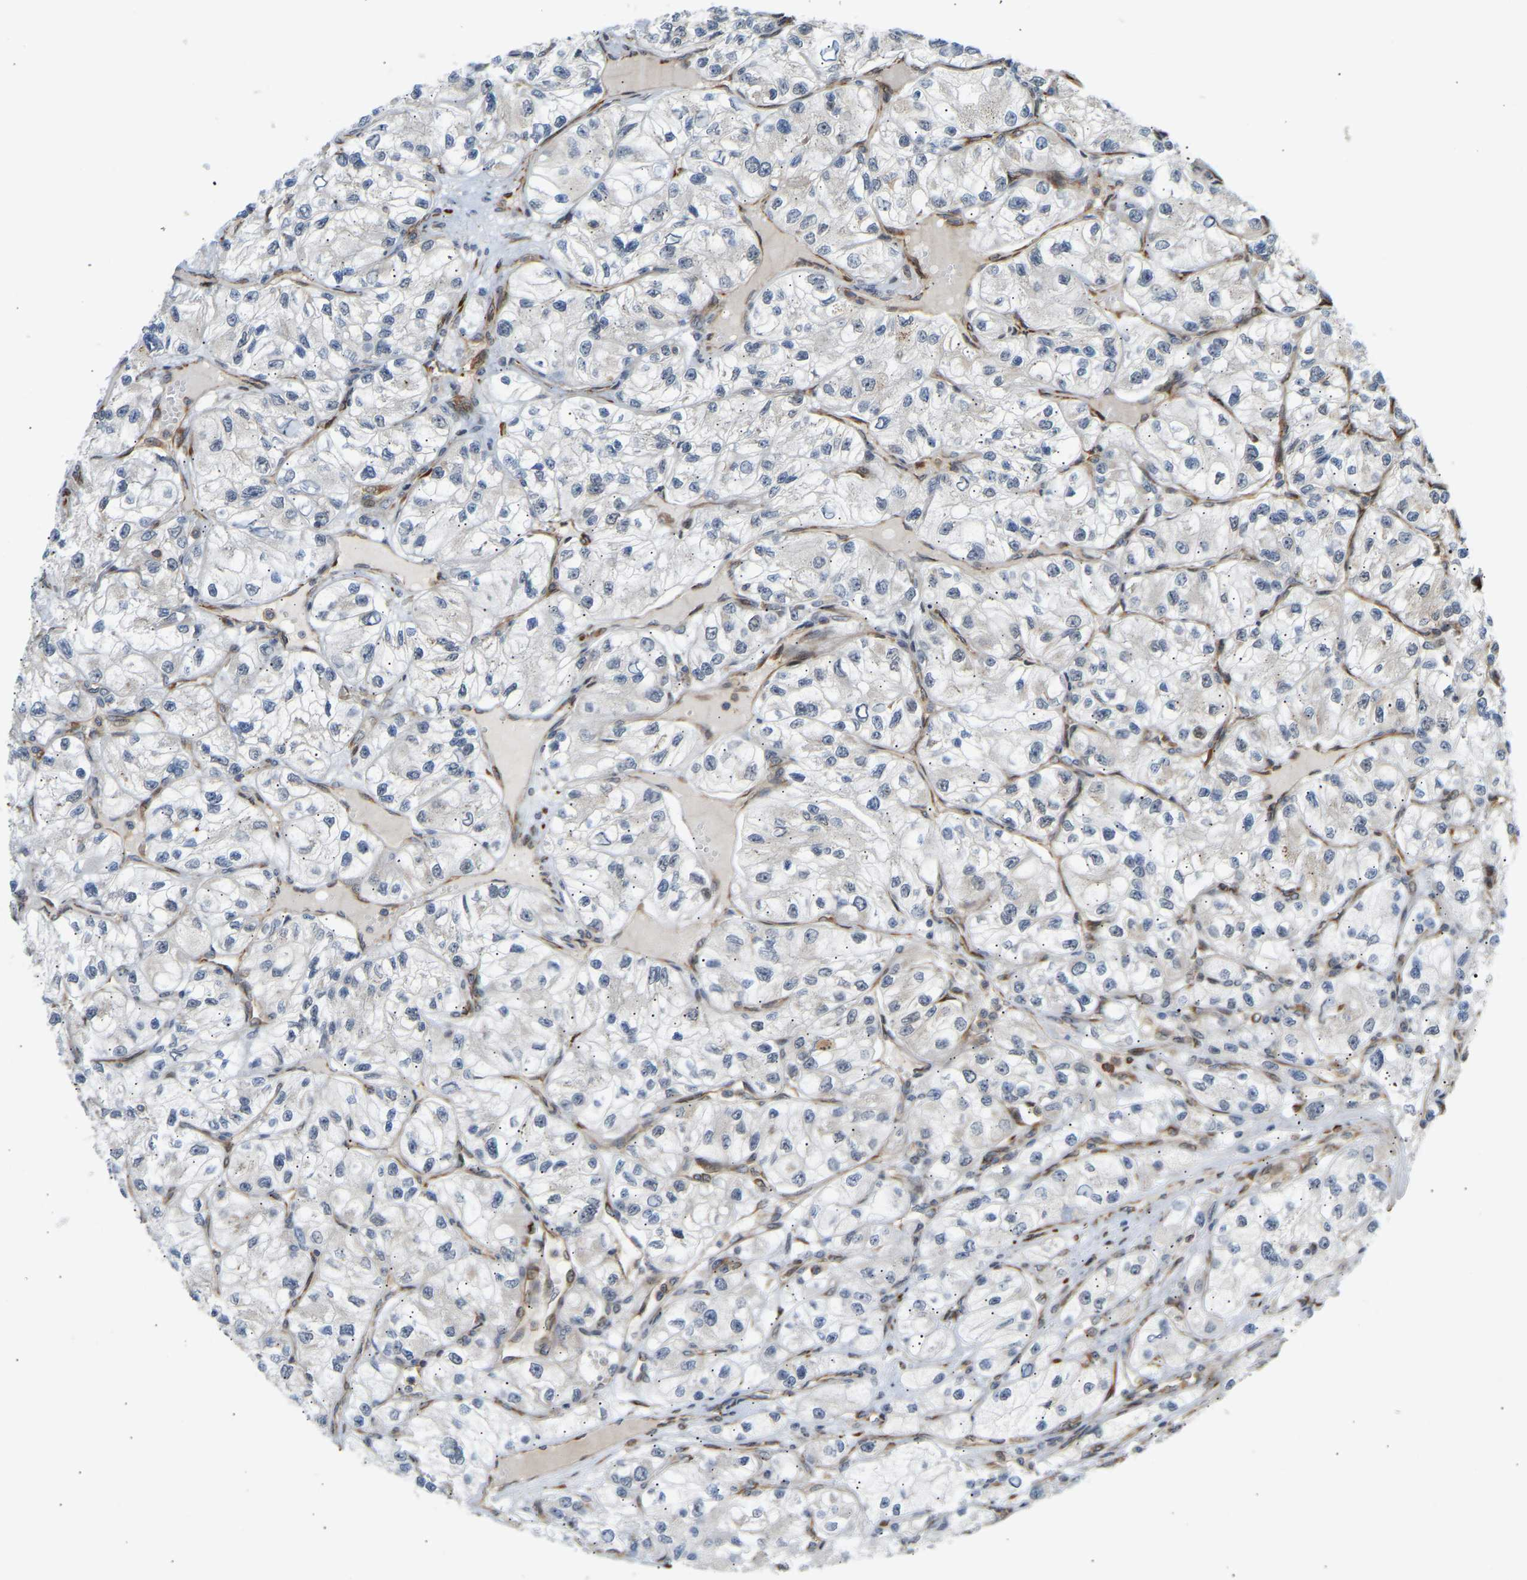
{"staining": {"intensity": "weak", "quantity": "25%-75%", "location": "cytoplasmic/membranous"}, "tissue": "renal cancer", "cell_type": "Tumor cells", "image_type": "cancer", "snomed": [{"axis": "morphology", "description": "Adenocarcinoma, NOS"}, {"axis": "topography", "description": "Kidney"}], "caption": "High-magnification brightfield microscopy of renal cancer stained with DAB (brown) and counterstained with hematoxylin (blue). tumor cells exhibit weak cytoplasmic/membranous expression is appreciated in about25%-75% of cells.", "gene": "PLCG2", "patient": {"sex": "female", "age": 57}}